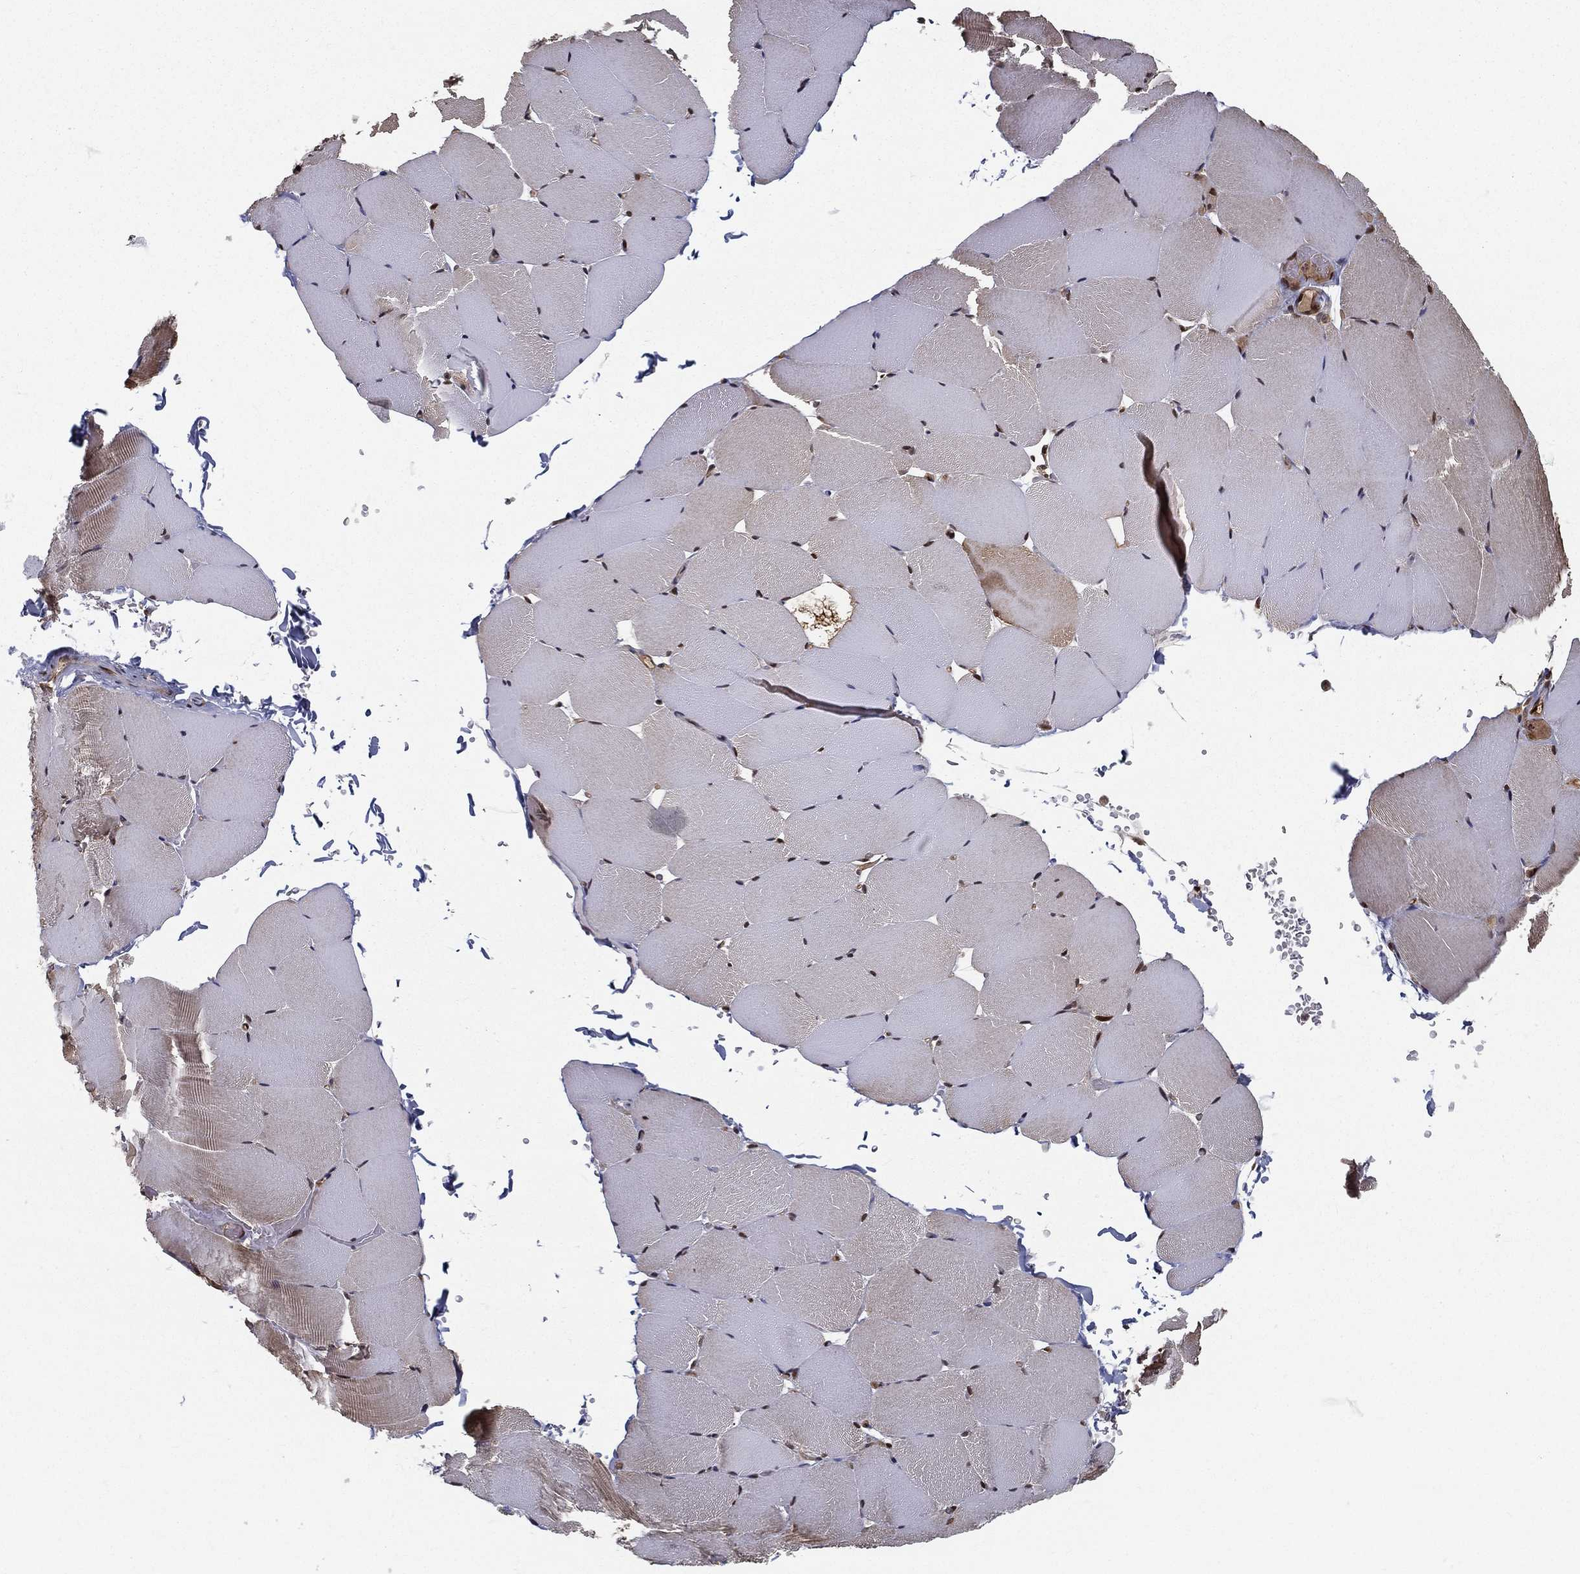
{"staining": {"intensity": "moderate", "quantity": "<25%", "location": "nuclear"}, "tissue": "skeletal muscle", "cell_type": "Myocytes", "image_type": "normal", "snomed": [{"axis": "morphology", "description": "Normal tissue, NOS"}, {"axis": "topography", "description": "Skeletal muscle"}], "caption": "Benign skeletal muscle displays moderate nuclear expression in about <25% of myocytes, visualized by immunohistochemistry.", "gene": "SLC6A6", "patient": {"sex": "female", "age": 37}}